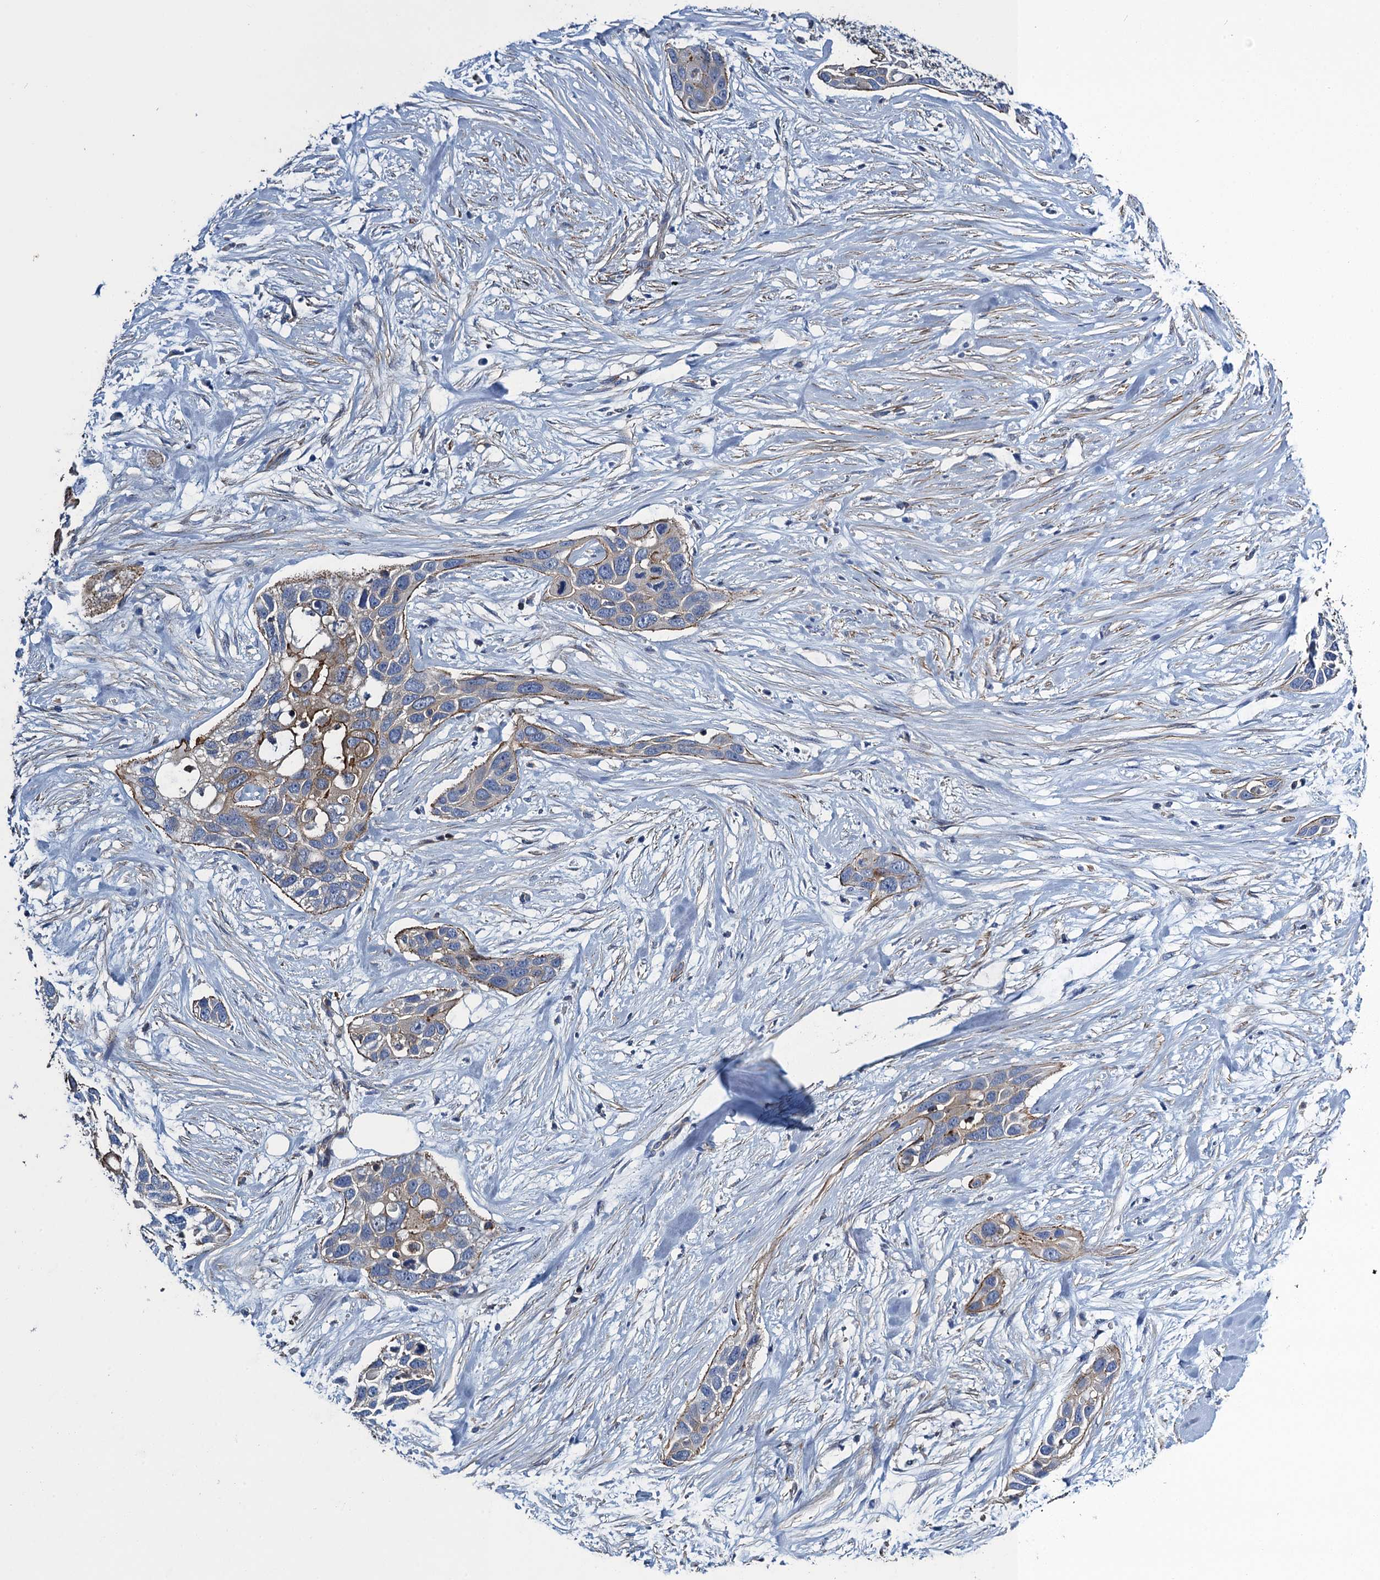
{"staining": {"intensity": "weak", "quantity": "<25%", "location": "cytoplasmic/membranous"}, "tissue": "pancreatic cancer", "cell_type": "Tumor cells", "image_type": "cancer", "snomed": [{"axis": "morphology", "description": "Adenocarcinoma, NOS"}, {"axis": "topography", "description": "Pancreas"}], "caption": "IHC photomicrograph of neoplastic tissue: pancreatic cancer stained with DAB (3,3'-diaminobenzidine) exhibits no significant protein expression in tumor cells.", "gene": "PROSER2", "patient": {"sex": "female", "age": 60}}